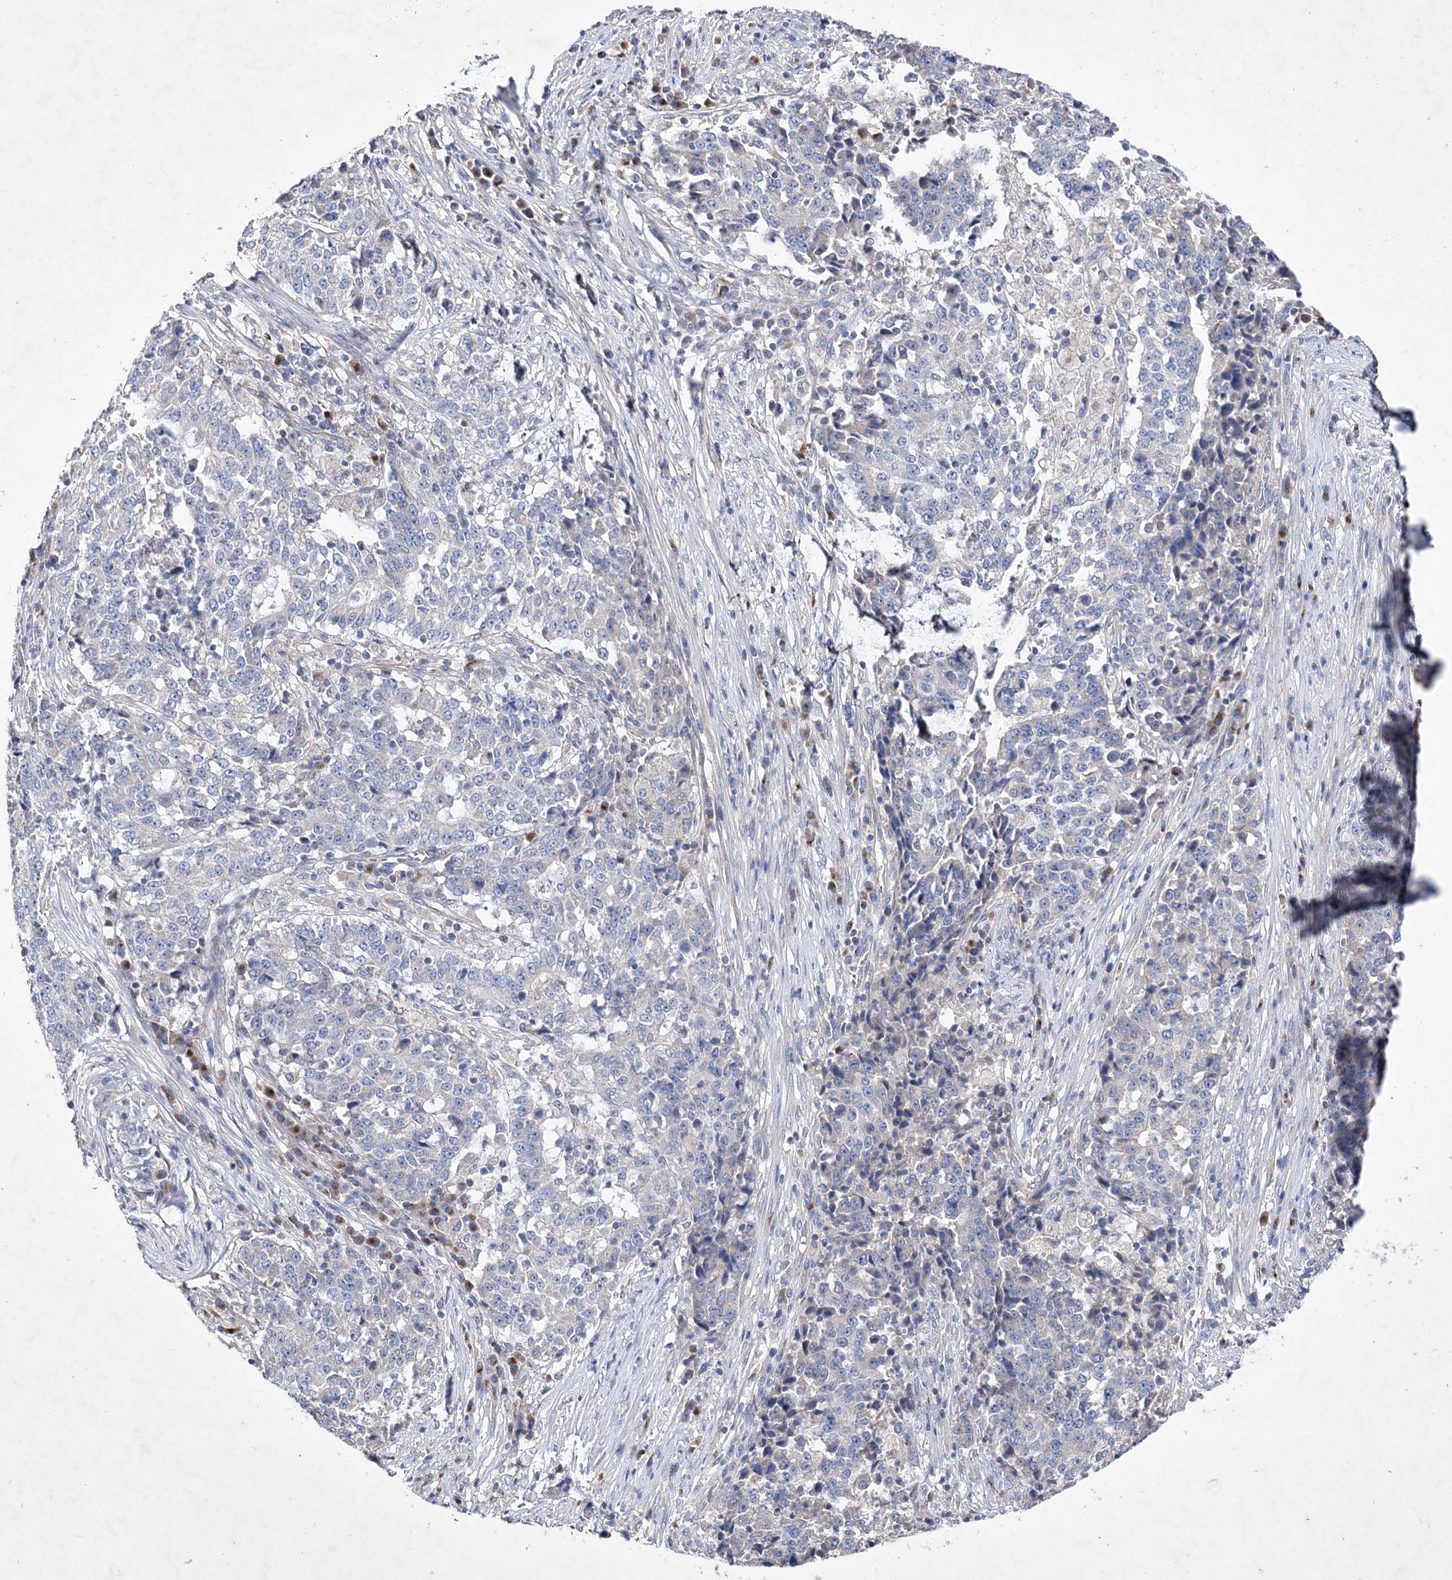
{"staining": {"intensity": "negative", "quantity": "none", "location": "none"}, "tissue": "stomach cancer", "cell_type": "Tumor cells", "image_type": "cancer", "snomed": [{"axis": "morphology", "description": "Adenocarcinoma, NOS"}, {"axis": "topography", "description": "Stomach"}], "caption": "Micrograph shows no significant protein expression in tumor cells of stomach cancer.", "gene": "METTL8", "patient": {"sex": "male", "age": 59}}